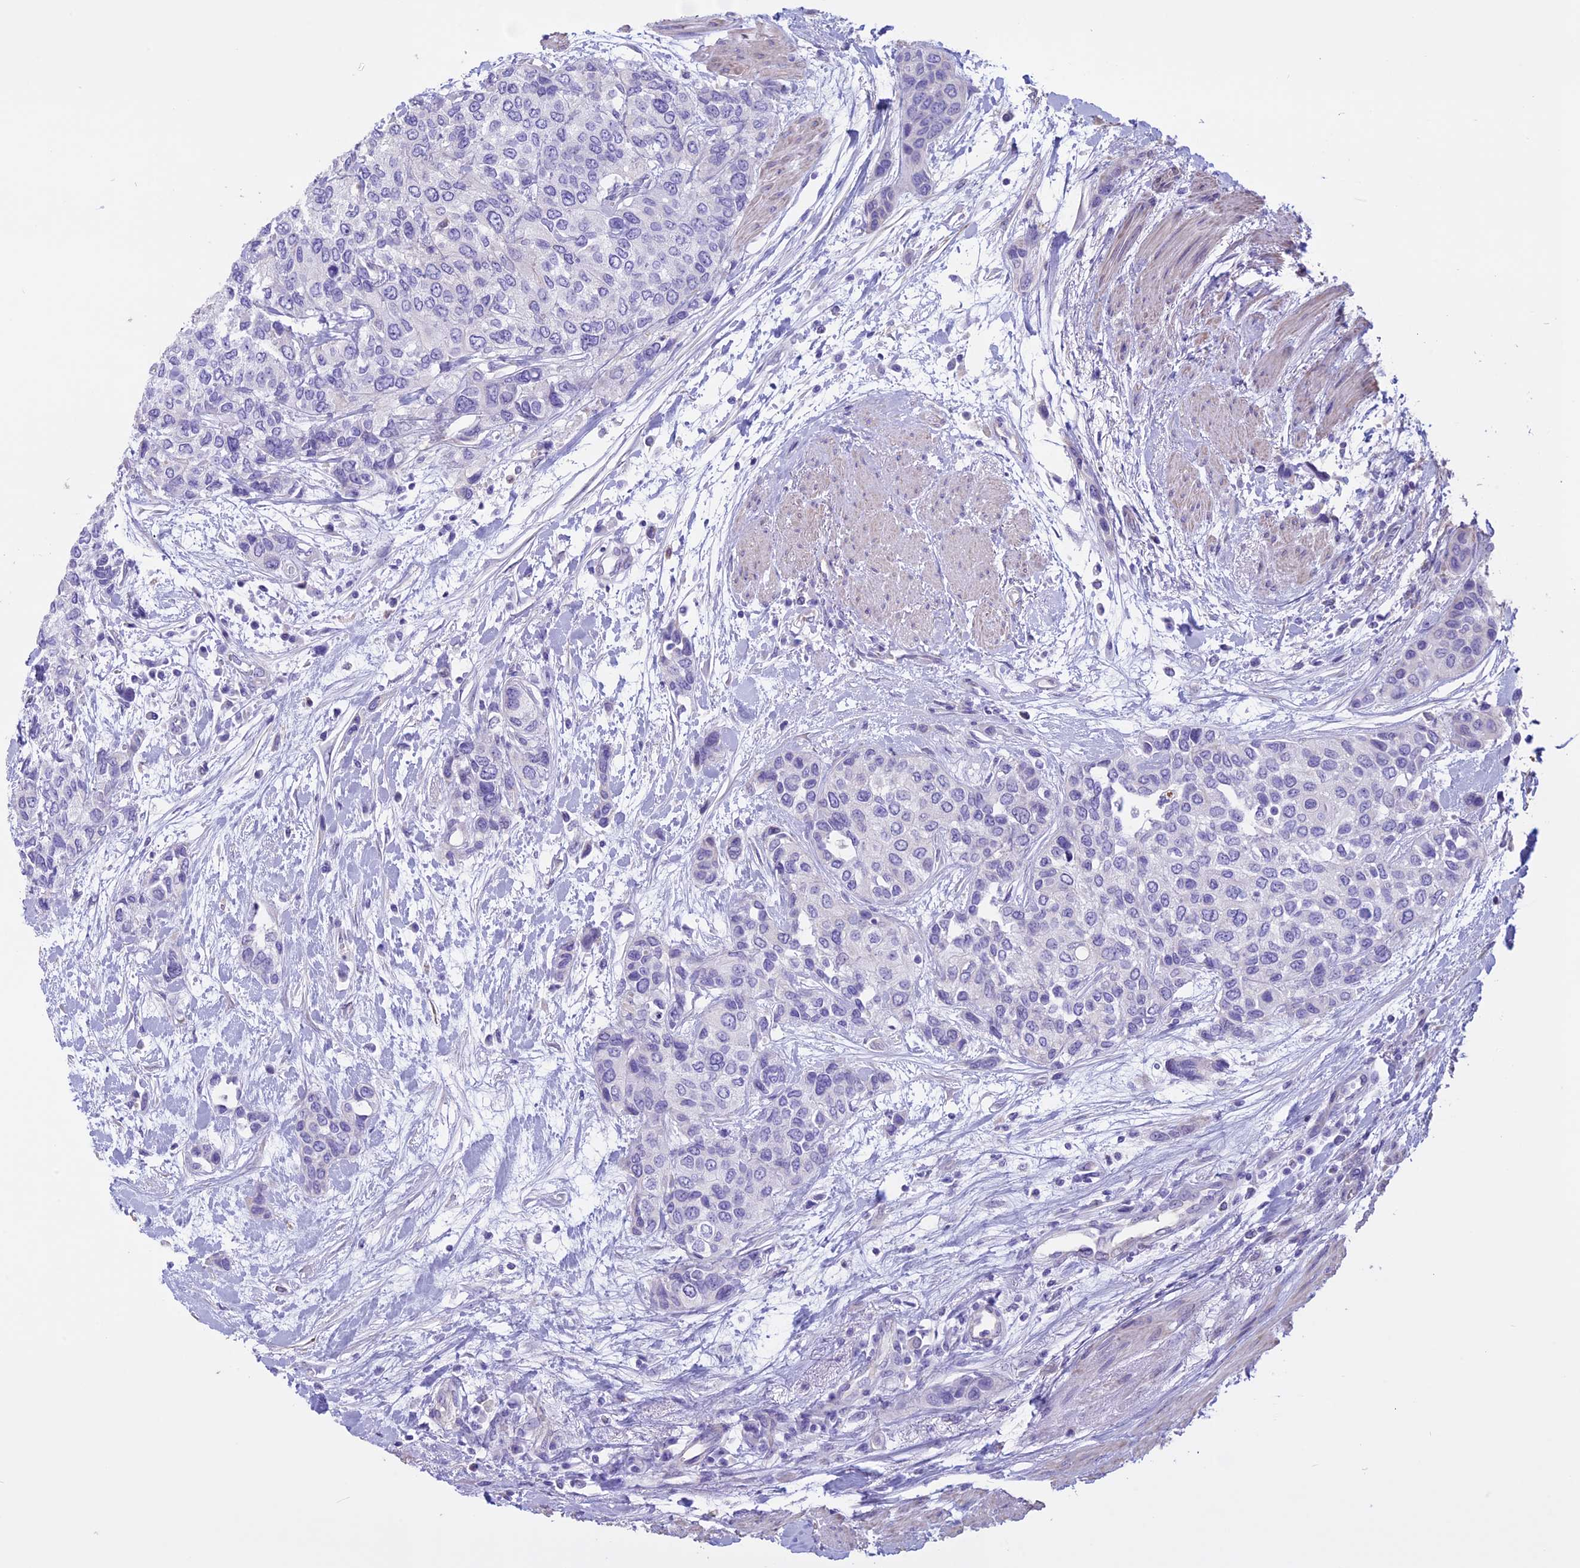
{"staining": {"intensity": "negative", "quantity": "none", "location": "none"}, "tissue": "urothelial cancer", "cell_type": "Tumor cells", "image_type": "cancer", "snomed": [{"axis": "morphology", "description": "Normal tissue, NOS"}, {"axis": "morphology", "description": "Urothelial carcinoma, High grade"}, {"axis": "topography", "description": "Vascular tissue"}, {"axis": "topography", "description": "Urinary bladder"}], "caption": "An IHC micrograph of high-grade urothelial carcinoma is shown. There is no staining in tumor cells of high-grade urothelial carcinoma.", "gene": "CCDC148", "patient": {"sex": "female", "age": 56}}